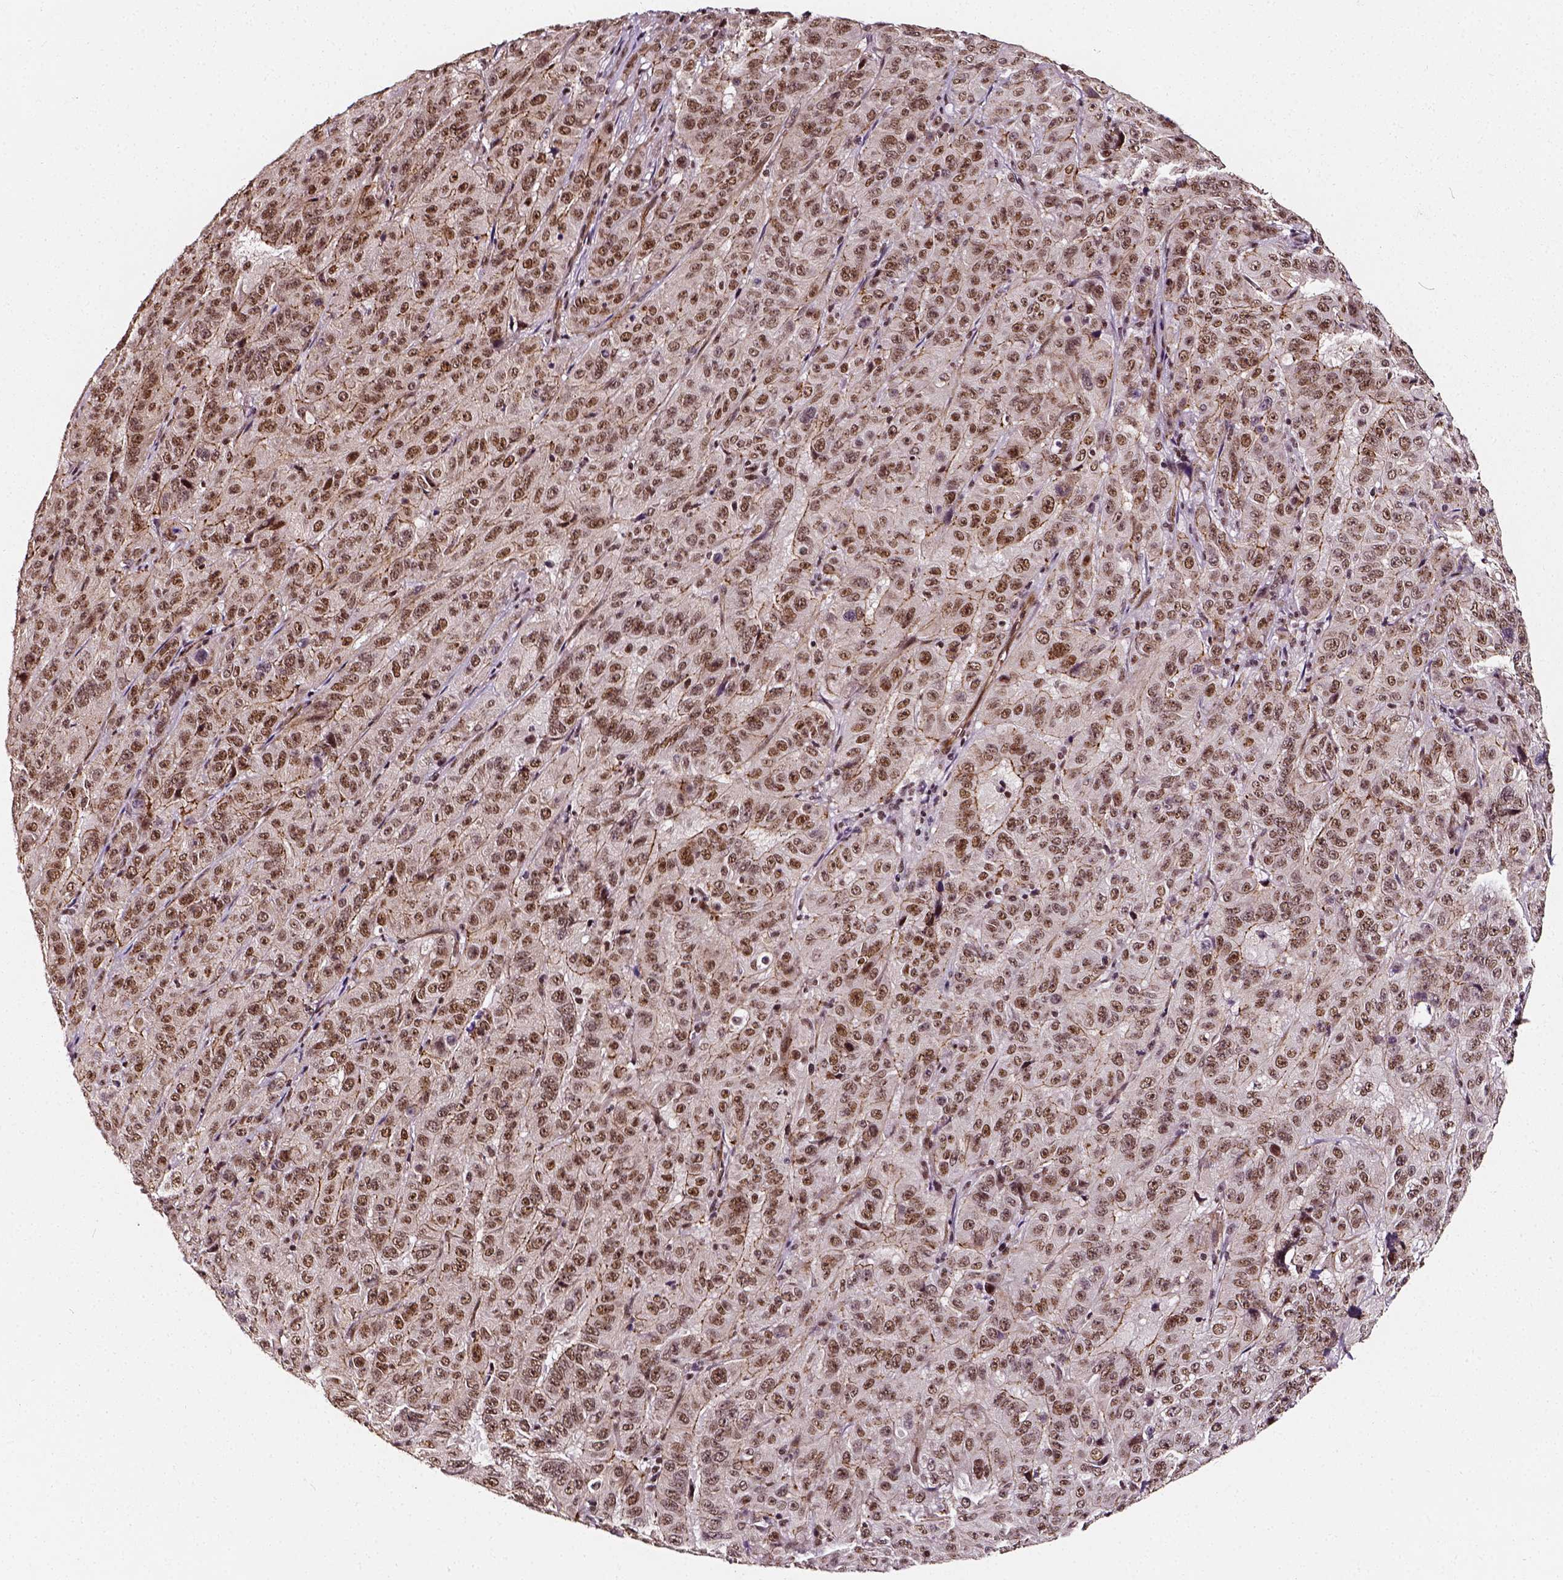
{"staining": {"intensity": "moderate", "quantity": ">75%", "location": "nuclear"}, "tissue": "pancreatic cancer", "cell_type": "Tumor cells", "image_type": "cancer", "snomed": [{"axis": "morphology", "description": "Adenocarcinoma, NOS"}, {"axis": "topography", "description": "Pancreas"}], "caption": "An immunohistochemistry micrograph of tumor tissue is shown. Protein staining in brown shows moderate nuclear positivity in pancreatic cancer within tumor cells.", "gene": "NACC1", "patient": {"sex": "male", "age": 63}}